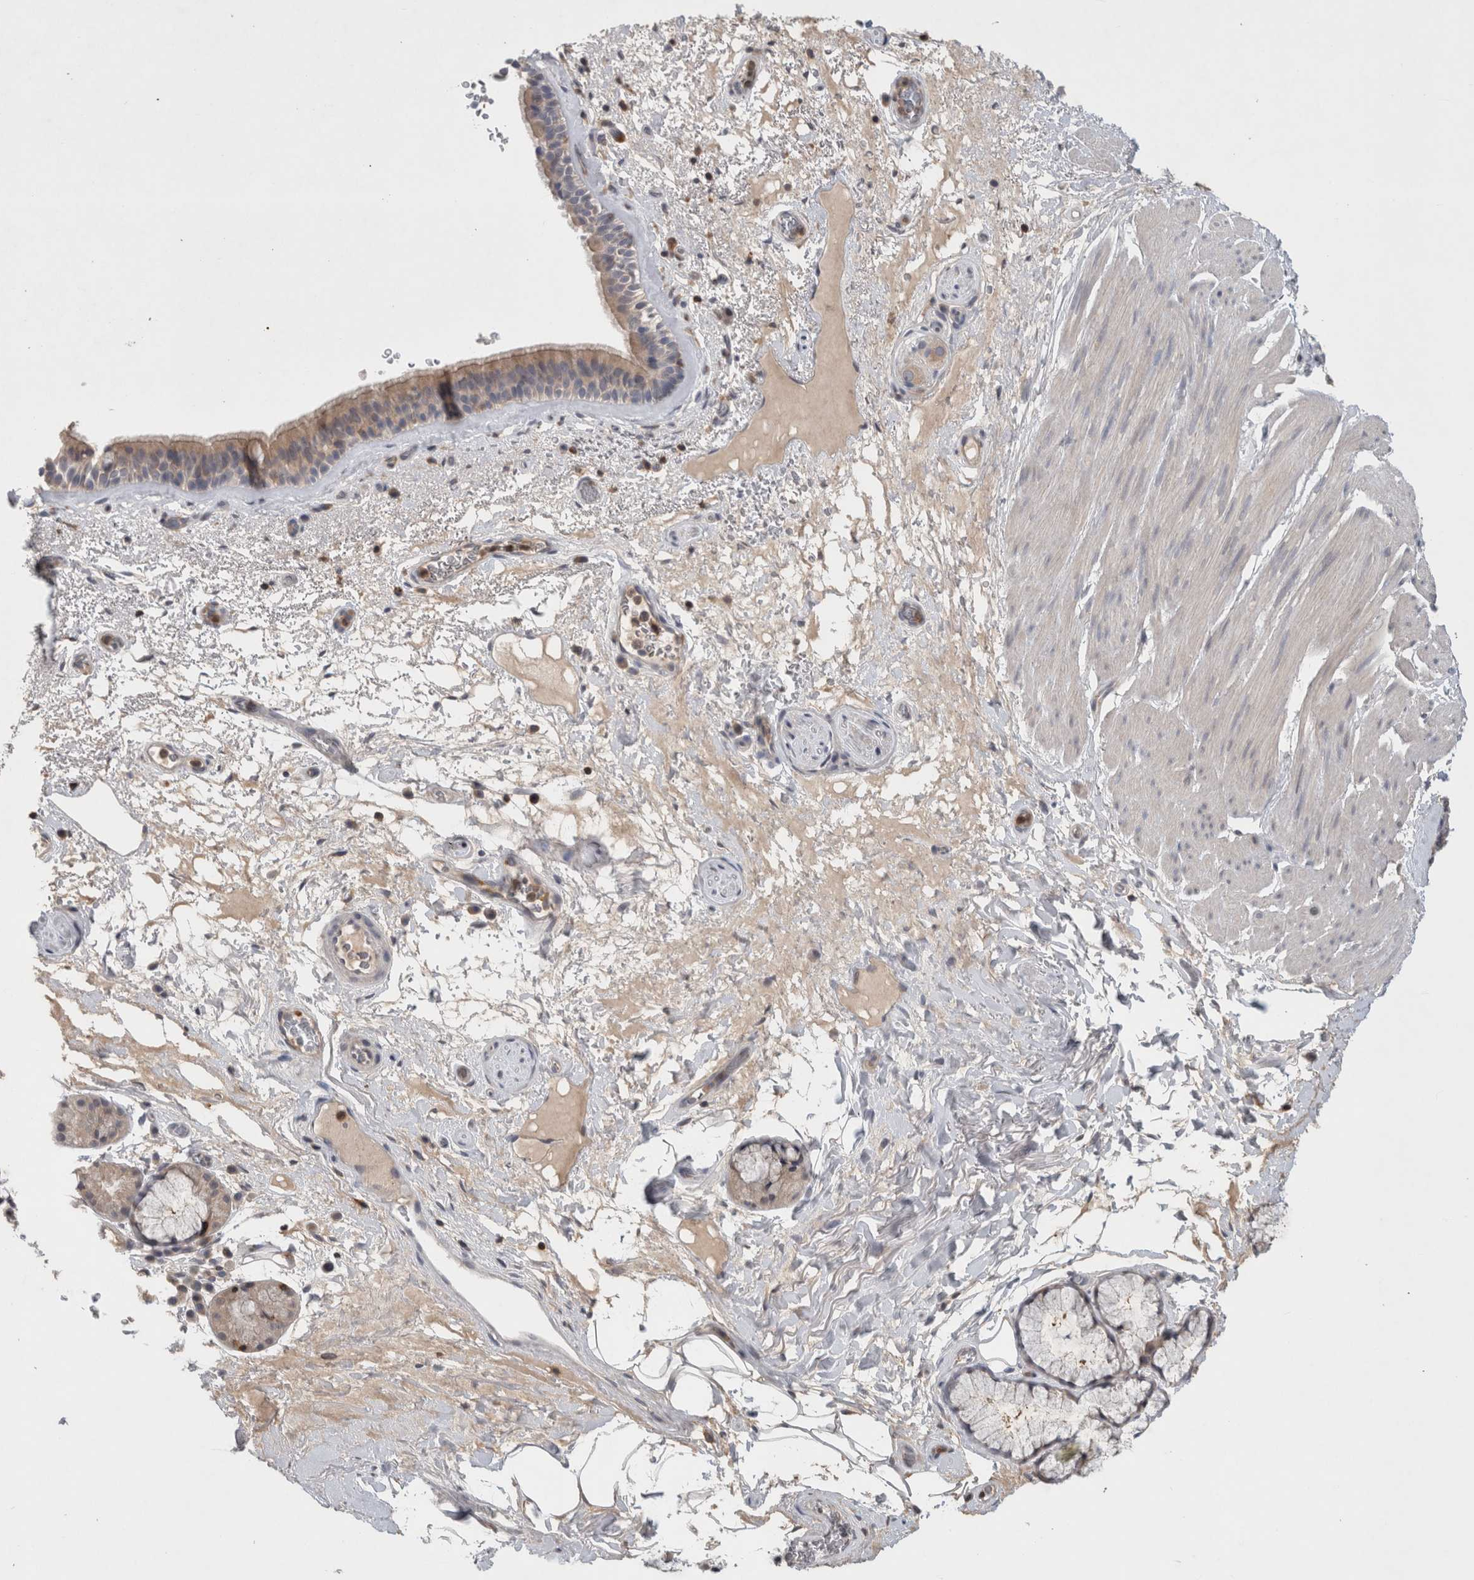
{"staining": {"intensity": "moderate", "quantity": "25%-75%", "location": "cytoplasmic/membranous"}, "tissue": "bronchus", "cell_type": "Respiratory epithelial cells", "image_type": "normal", "snomed": [{"axis": "morphology", "description": "Normal tissue, NOS"}, {"axis": "topography", "description": "Cartilage tissue"}], "caption": "Moderate cytoplasmic/membranous expression is seen in approximately 25%-75% of respiratory epithelial cells in benign bronchus. (brown staining indicates protein expression, while blue staining denotes nuclei).", "gene": "GFRA2", "patient": {"sex": "female", "age": 63}}